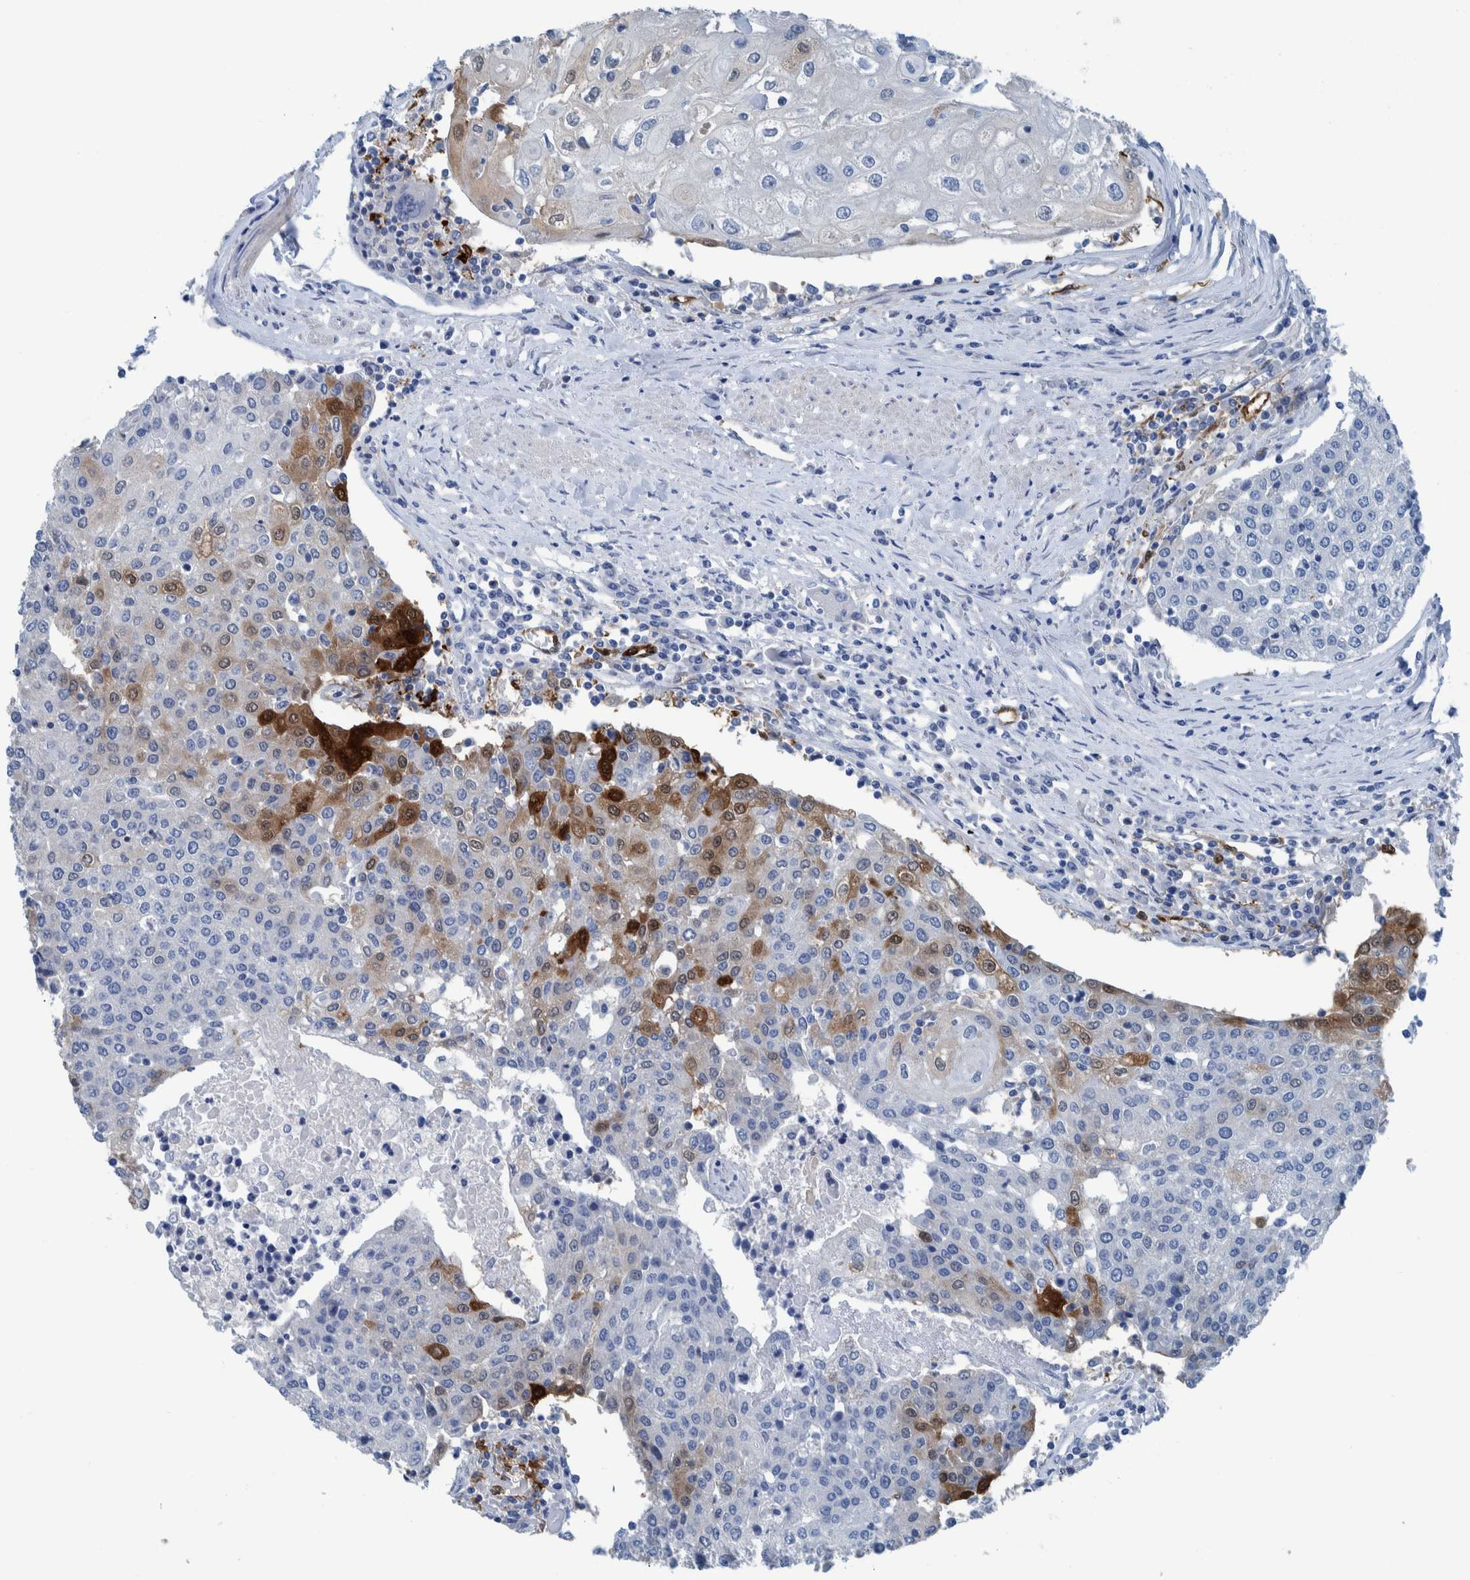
{"staining": {"intensity": "strong", "quantity": "<25%", "location": "cytoplasmic/membranous"}, "tissue": "urothelial cancer", "cell_type": "Tumor cells", "image_type": "cancer", "snomed": [{"axis": "morphology", "description": "Urothelial carcinoma, High grade"}, {"axis": "topography", "description": "Urinary bladder"}], "caption": "High-power microscopy captured an IHC micrograph of high-grade urothelial carcinoma, revealing strong cytoplasmic/membranous positivity in about <25% of tumor cells.", "gene": "IDO1", "patient": {"sex": "female", "age": 85}}